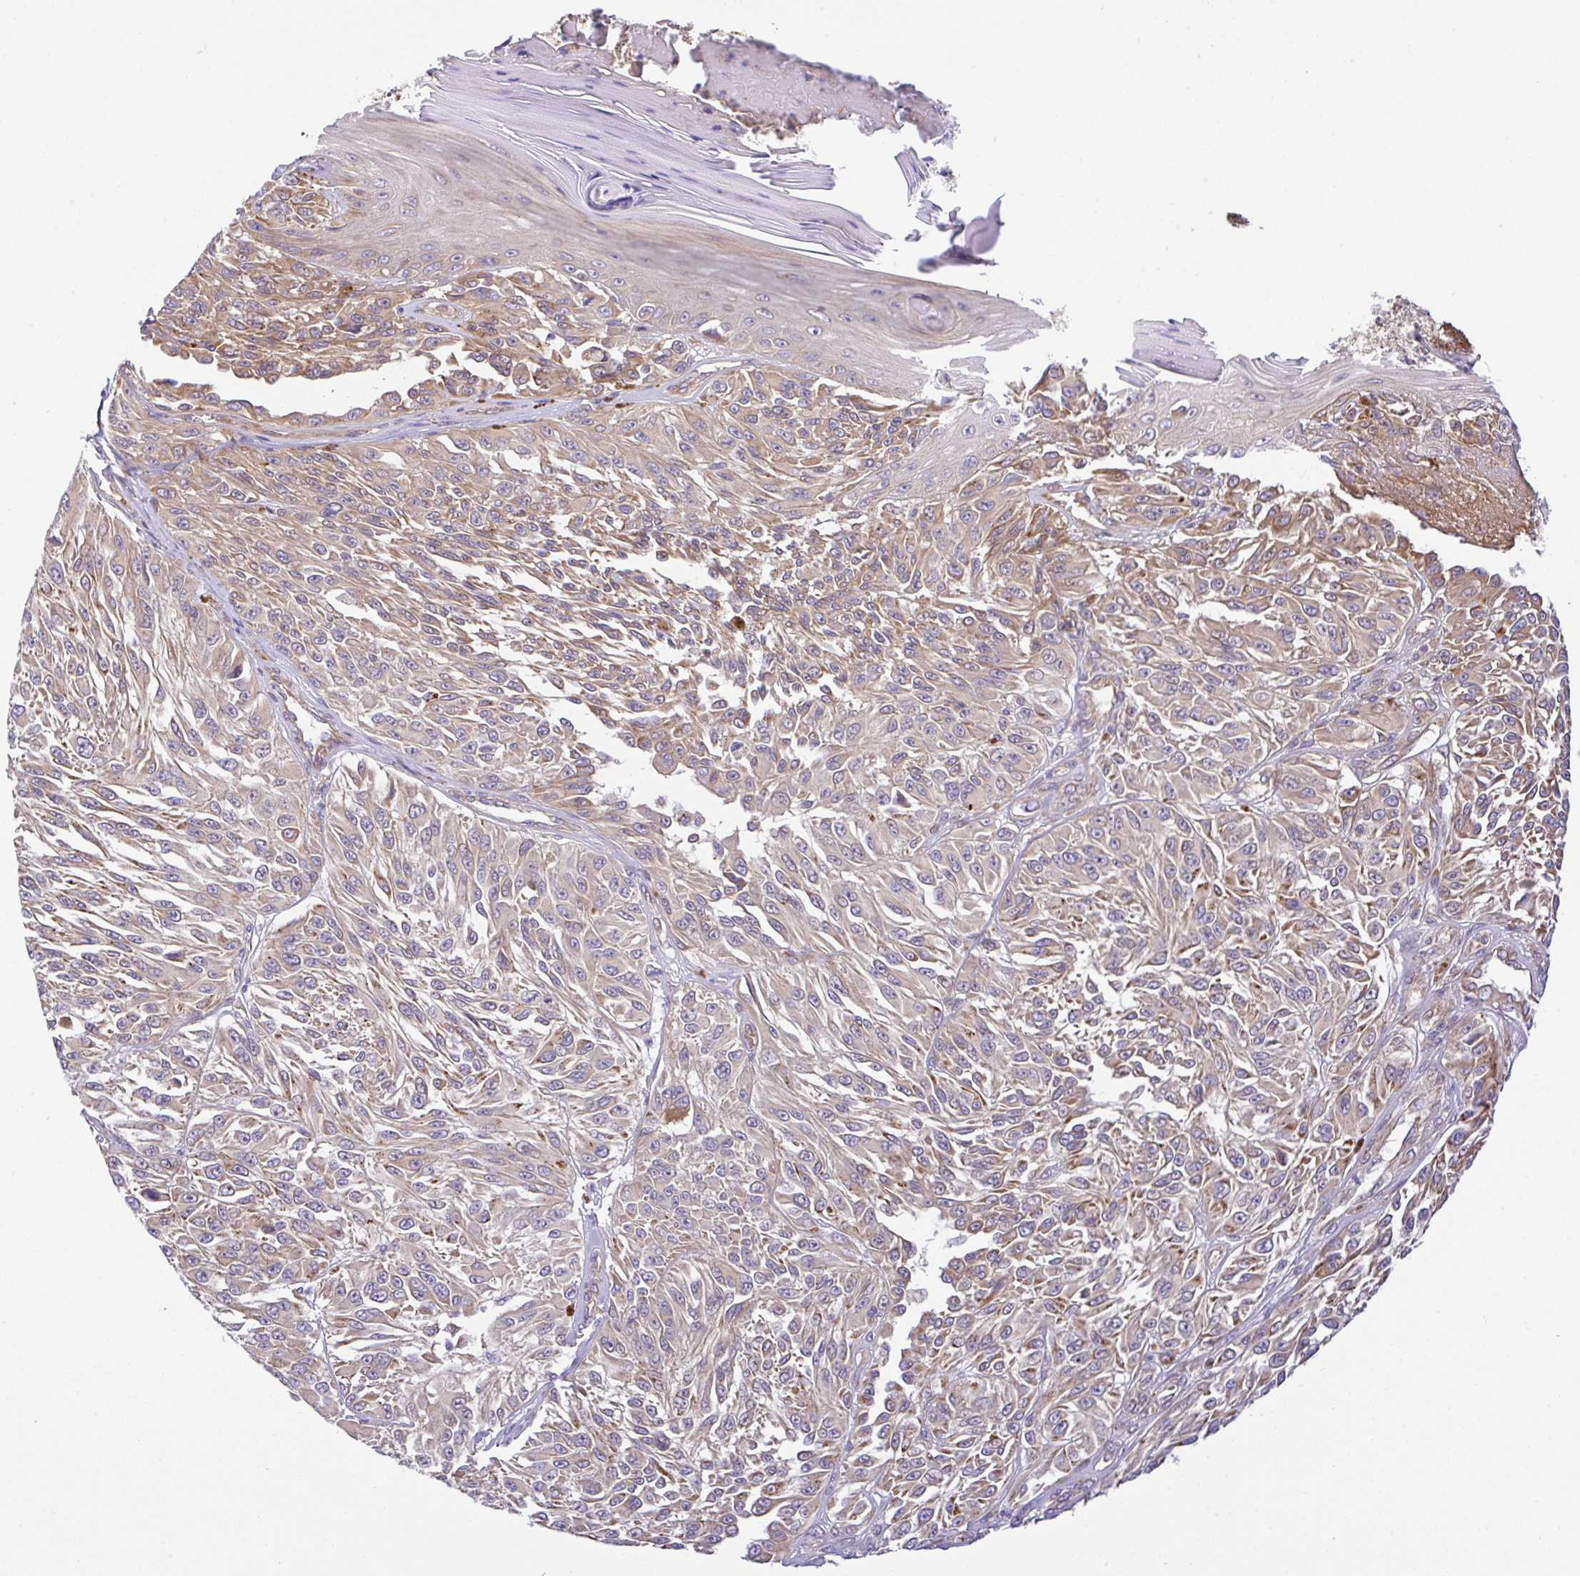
{"staining": {"intensity": "weak", "quantity": "25%-75%", "location": "cytoplasmic/membranous"}, "tissue": "melanoma", "cell_type": "Tumor cells", "image_type": "cancer", "snomed": [{"axis": "morphology", "description": "Malignant melanoma, NOS"}, {"axis": "topography", "description": "Skin"}], "caption": "Protein analysis of malignant melanoma tissue exhibits weak cytoplasmic/membranous staining in approximately 25%-75% of tumor cells. The staining was performed using DAB, with brown indicating positive protein expression. Nuclei are stained blue with hematoxylin.", "gene": "UBE4A", "patient": {"sex": "male", "age": 94}}